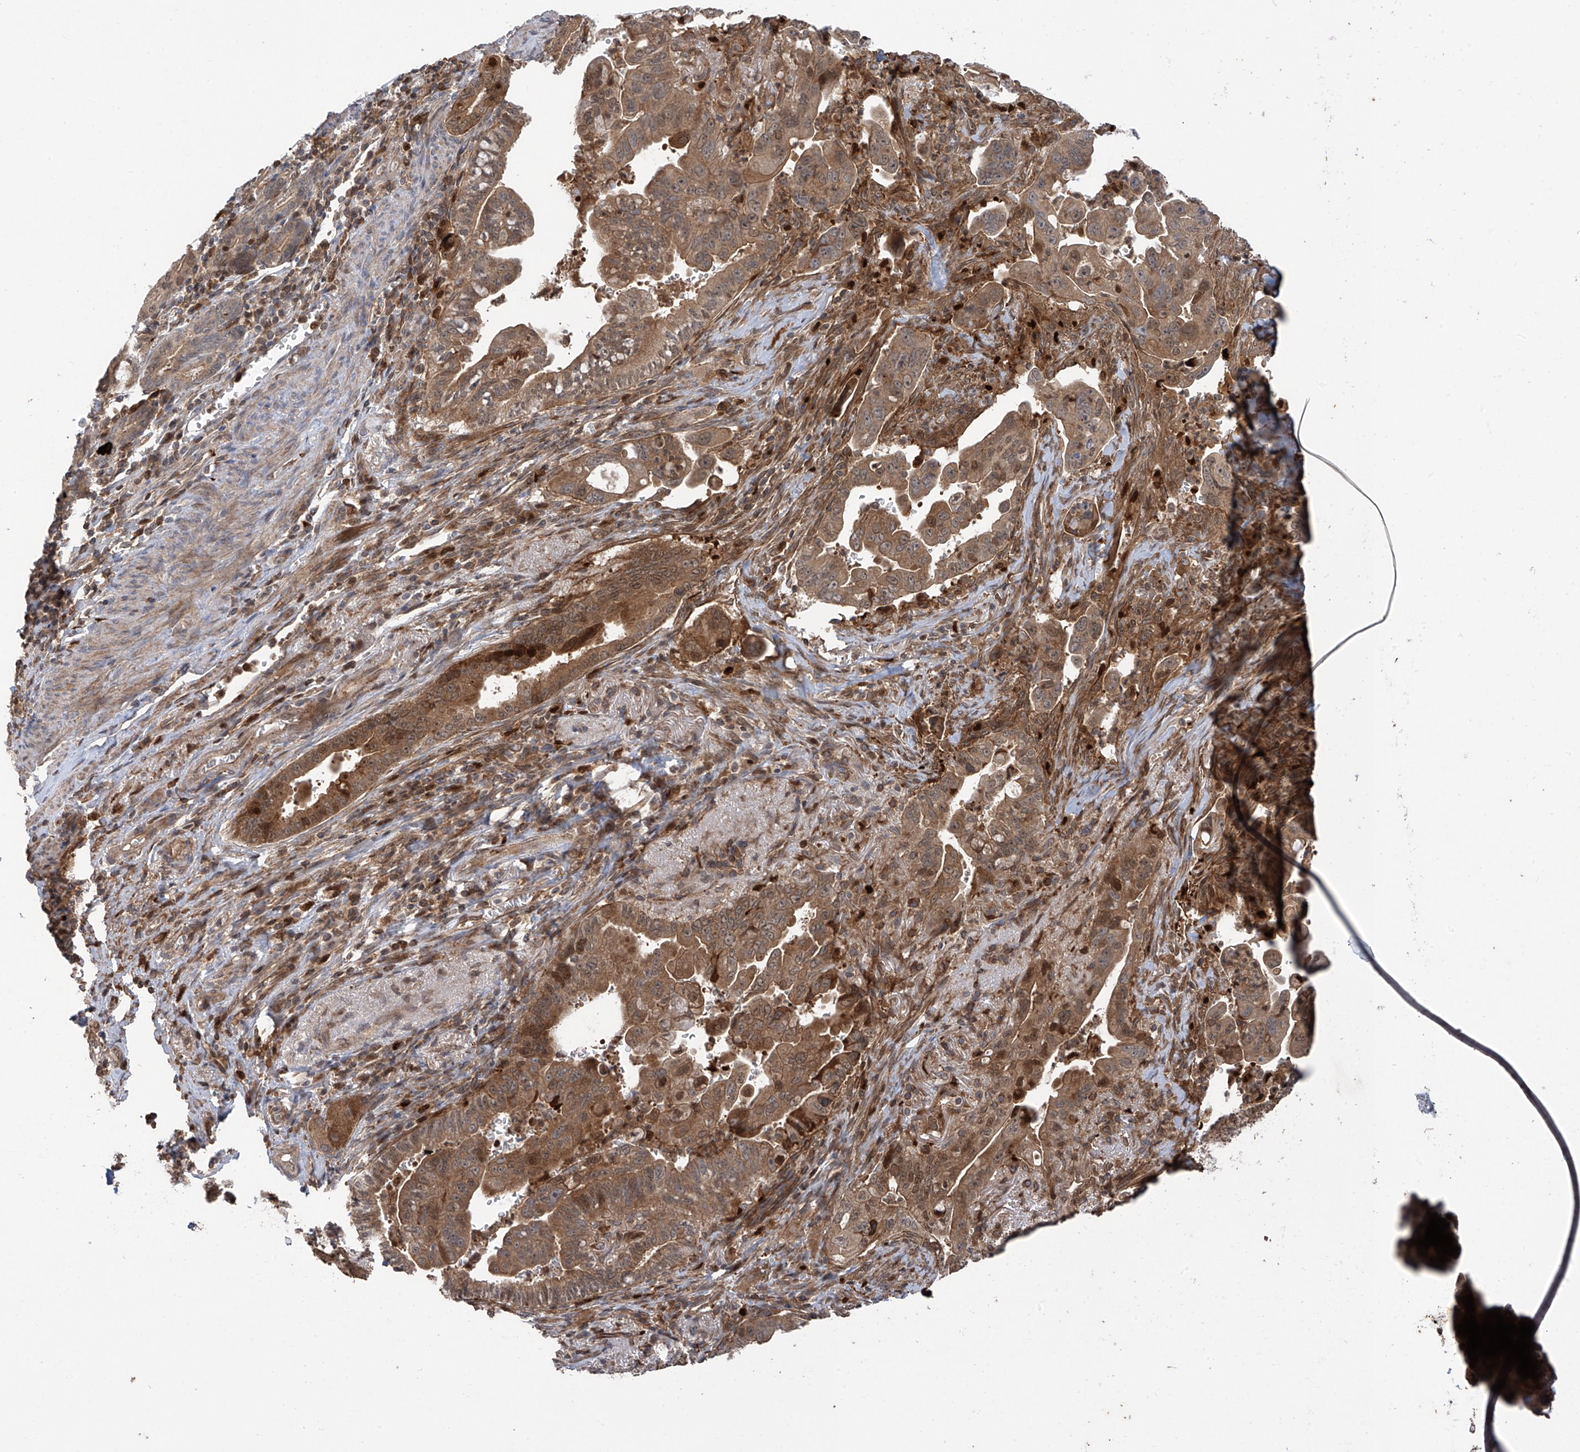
{"staining": {"intensity": "moderate", "quantity": ">75%", "location": "cytoplasmic/membranous,nuclear"}, "tissue": "pancreatic cancer", "cell_type": "Tumor cells", "image_type": "cancer", "snomed": [{"axis": "morphology", "description": "Adenocarcinoma, NOS"}, {"axis": "topography", "description": "Pancreas"}], "caption": "A brown stain shows moderate cytoplasmic/membranous and nuclear staining of a protein in pancreatic adenocarcinoma tumor cells. The protein is shown in brown color, while the nuclei are stained blue.", "gene": "ATAD2B", "patient": {"sex": "male", "age": 70}}